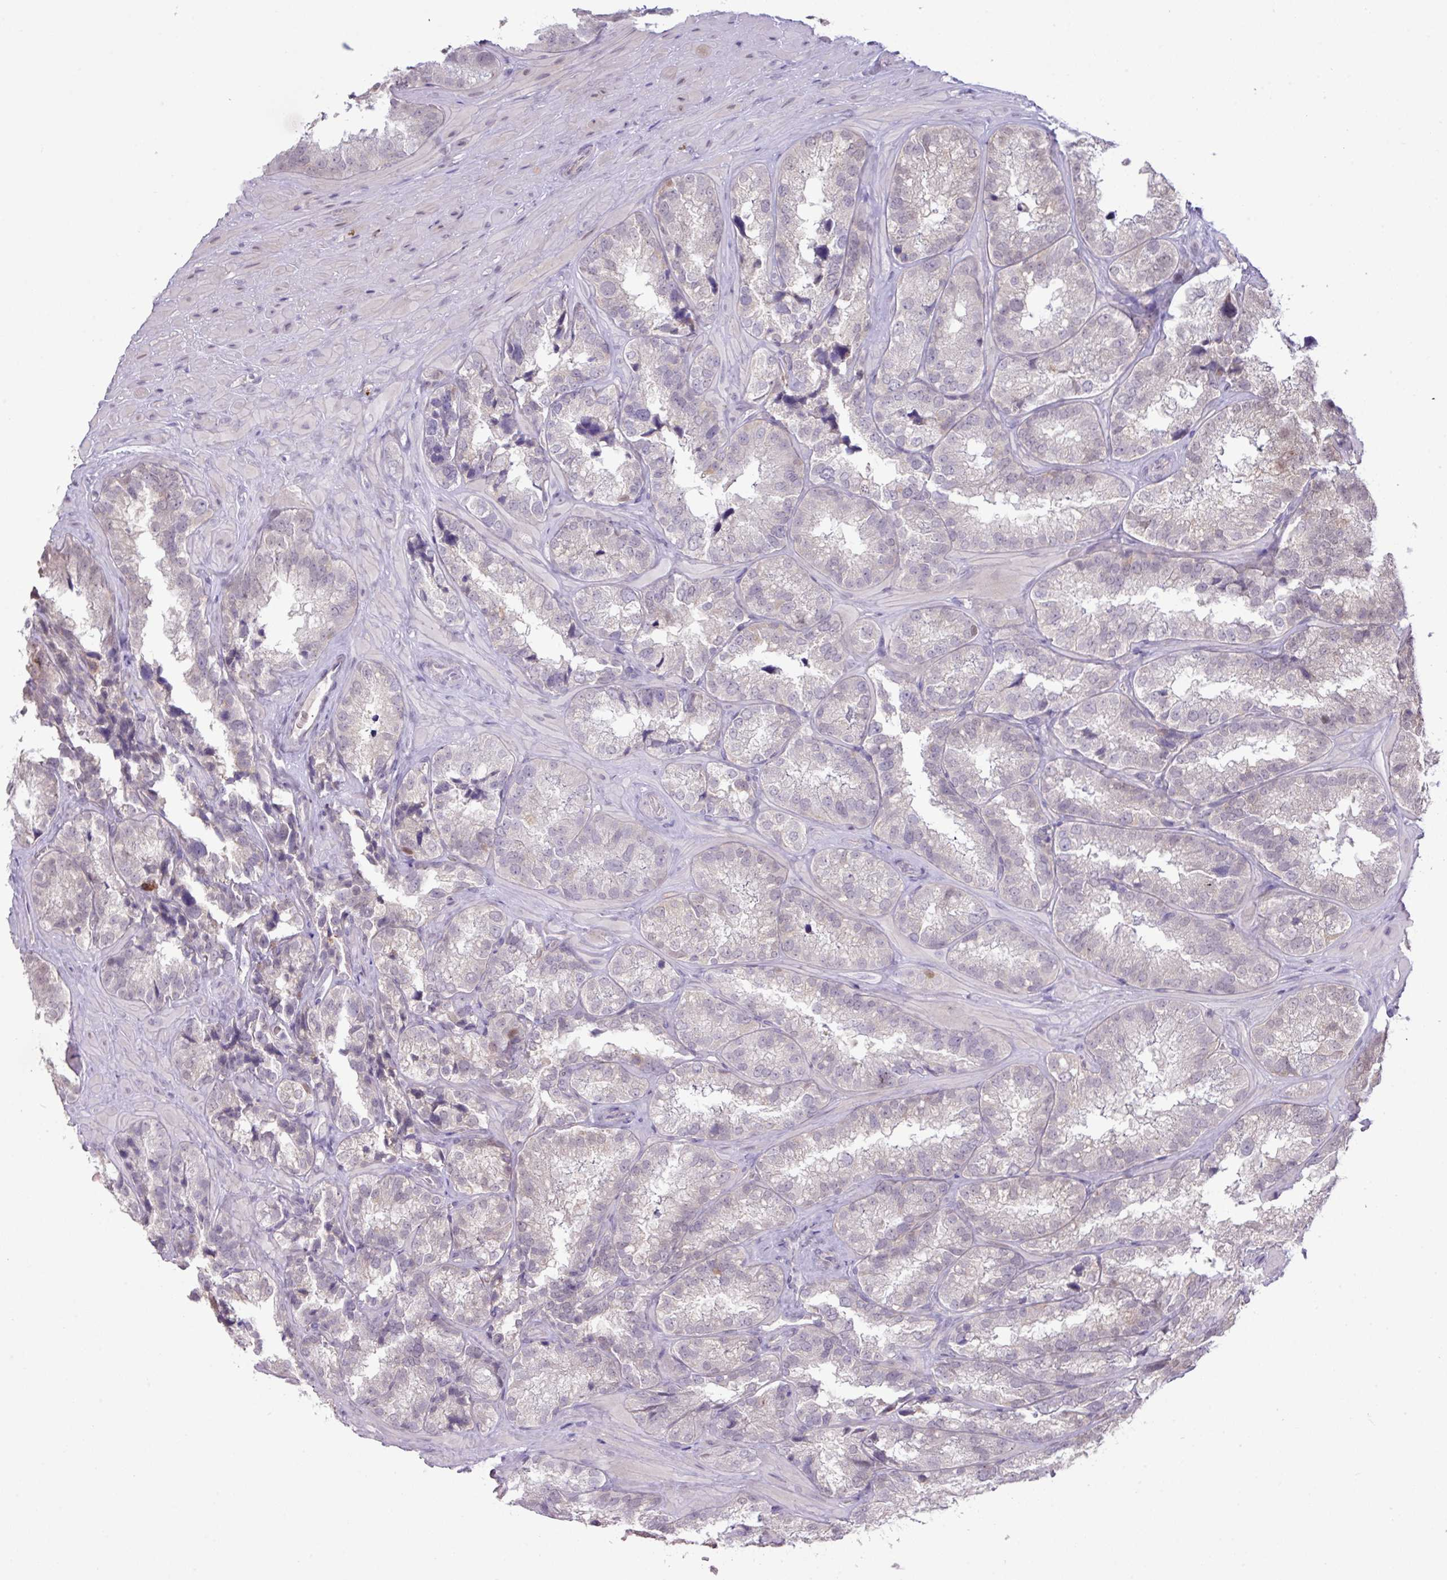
{"staining": {"intensity": "moderate", "quantity": "<25%", "location": "cytoplasmic/membranous"}, "tissue": "seminal vesicle", "cell_type": "Glandular cells", "image_type": "normal", "snomed": [{"axis": "morphology", "description": "Normal tissue, NOS"}, {"axis": "topography", "description": "Seminal veicle"}], "caption": "Protein staining of benign seminal vesicle exhibits moderate cytoplasmic/membranous staining in approximately <25% of glandular cells.", "gene": "ANKRD13B", "patient": {"sex": "male", "age": 58}}